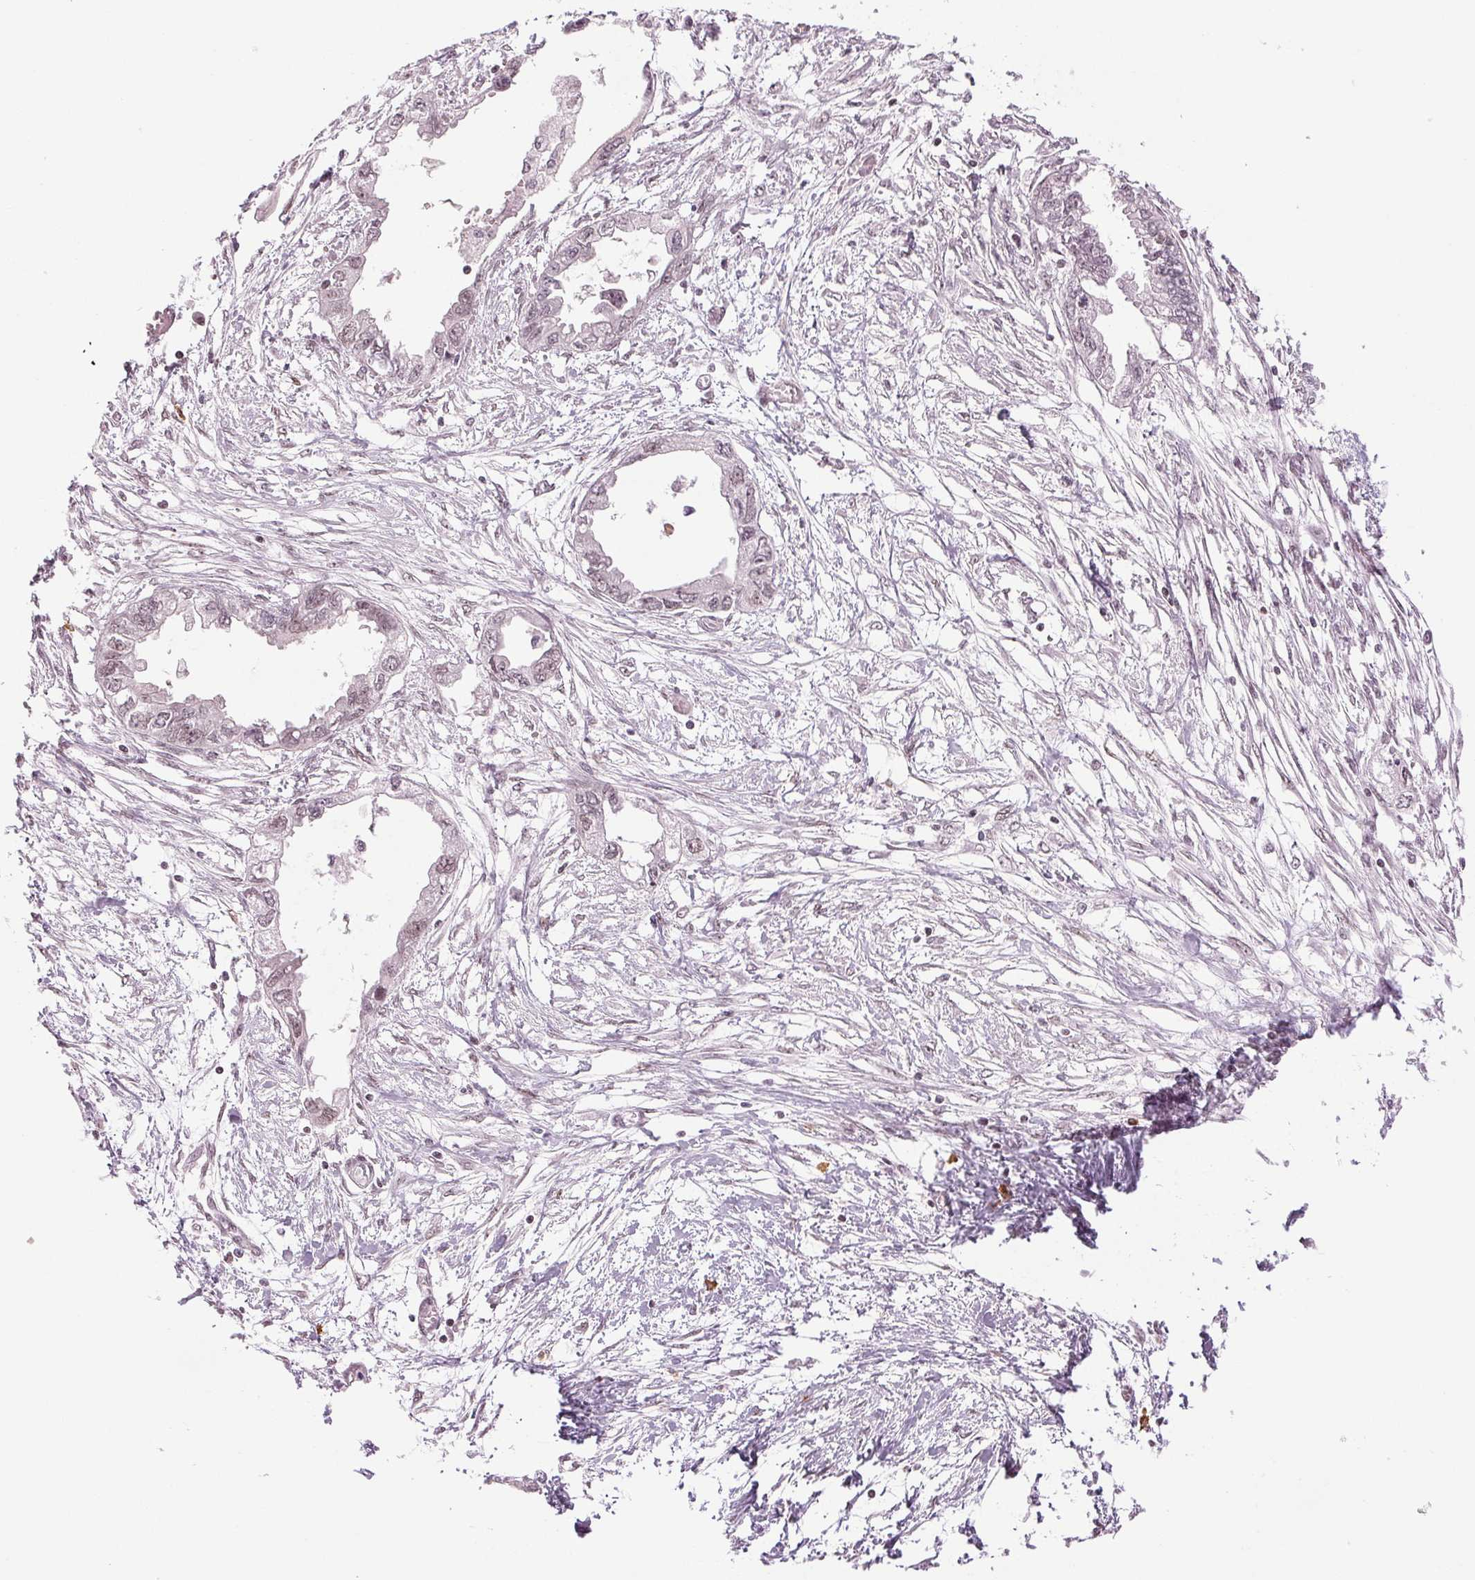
{"staining": {"intensity": "weak", "quantity": "<25%", "location": "nuclear"}, "tissue": "ovarian cancer", "cell_type": "Tumor cells", "image_type": "cancer", "snomed": [{"axis": "morphology", "description": "Cystadenocarcinoma, serous, NOS"}, {"axis": "topography", "description": "Ovary"}], "caption": "Immunohistochemistry of ovarian cancer (serous cystadenocarcinoma) shows no expression in tumor cells.", "gene": "XPC", "patient": {"sex": "female", "age": 71}}